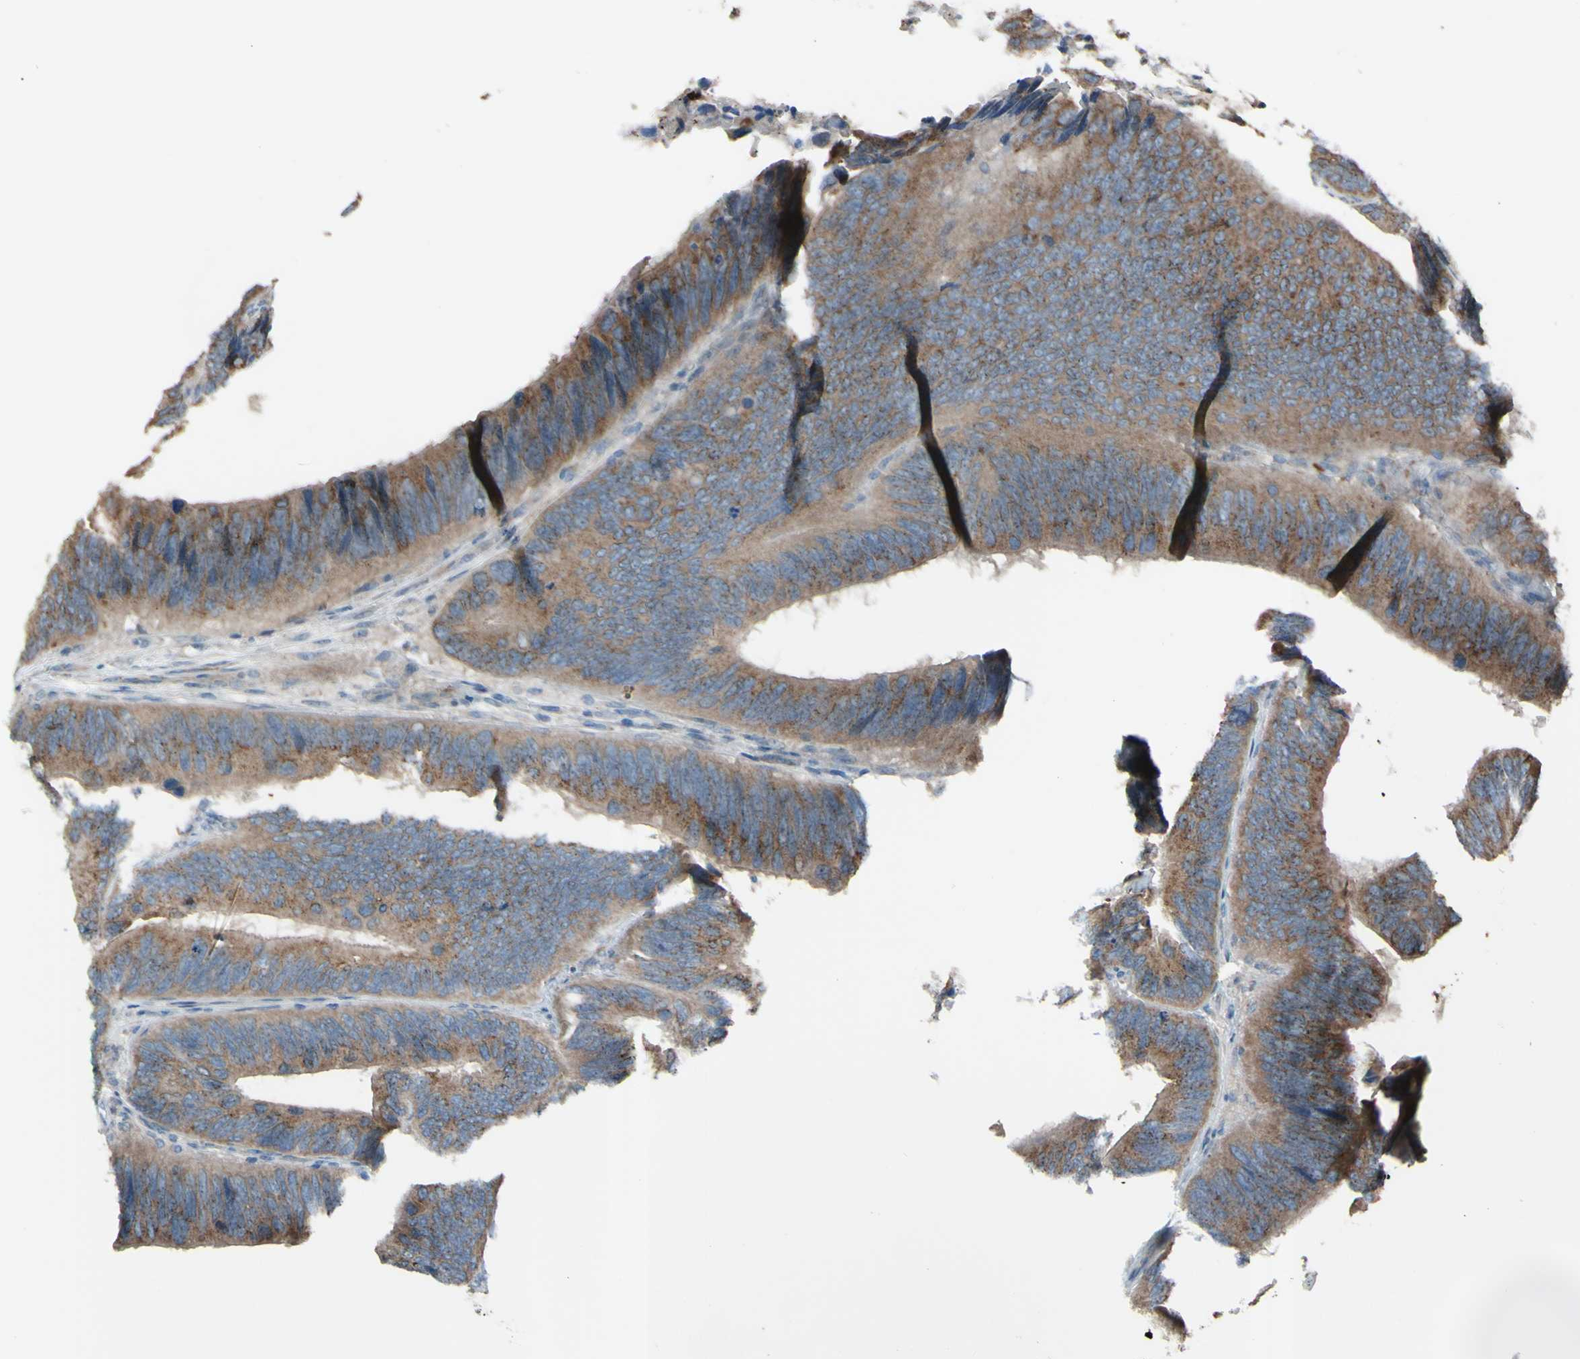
{"staining": {"intensity": "weak", "quantity": ">75%", "location": "cytoplasmic/membranous"}, "tissue": "colorectal cancer", "cell_type": "Tumor cells", "image_type": "cancer", "snomed": [{"axis": "morphology", "description": "Adenocarcinoma, NOS"}, {"axis": "topography", "description": "Colon"}], "caption": "IHC staining of colorectal adenocarcinoma, which exhibits low levels of weak cytoplasmic/membranous expression in about >75% of tumor cells indicating weak cytoplasmic/membranous protein staining. The staining was performed using DAB (3,3'-diaminobenzidine) (brown) for protein detection and nuclei were counterstained in hematoxylin (blue).", "gene": "ACOT8", "patient": {"sex": "male", "age": 72}}